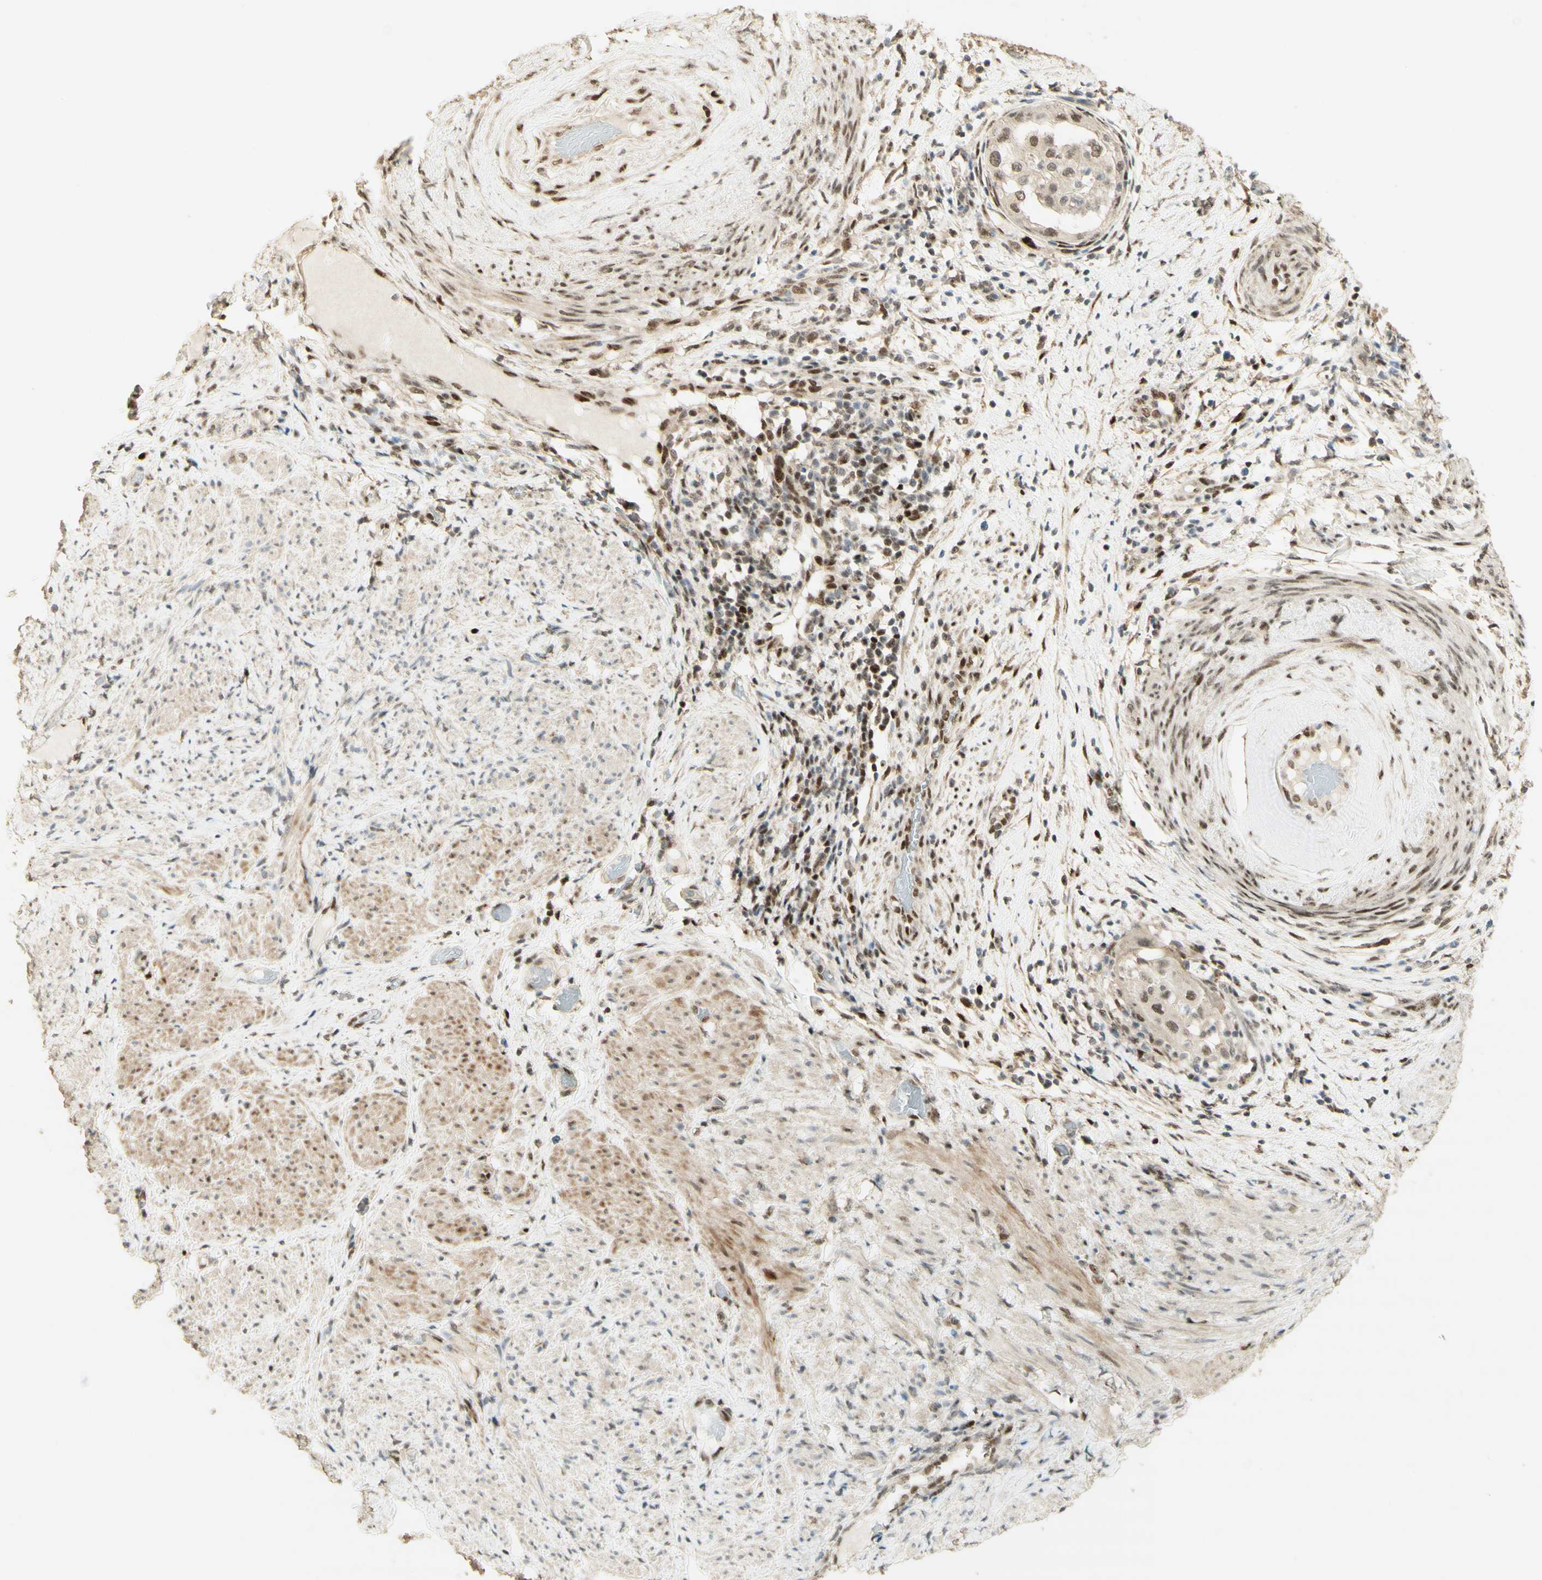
{"staining": {"intensity": "moderate", "quantity": "25%-75%", "location": "nuclear"}, "tissue": "endometrial cancer", "cell_type": "Tumor cells", "image_type": "cancer", "snomed": [{"axis": "morphology", "description": "Adenocarcinoma, NOS"}, {"axis": "topography", "description": "Endometrium"}], "caption": "Immunohistochemistry histopathology image of human endometrial adenocarcinoma stained for a protein (brown), which shows medium levels of moderate nuclear staining in about 25%-75% of tumor cells.", "gene": "FOXP1", "patient": {"sex": "female", "age": 85}}